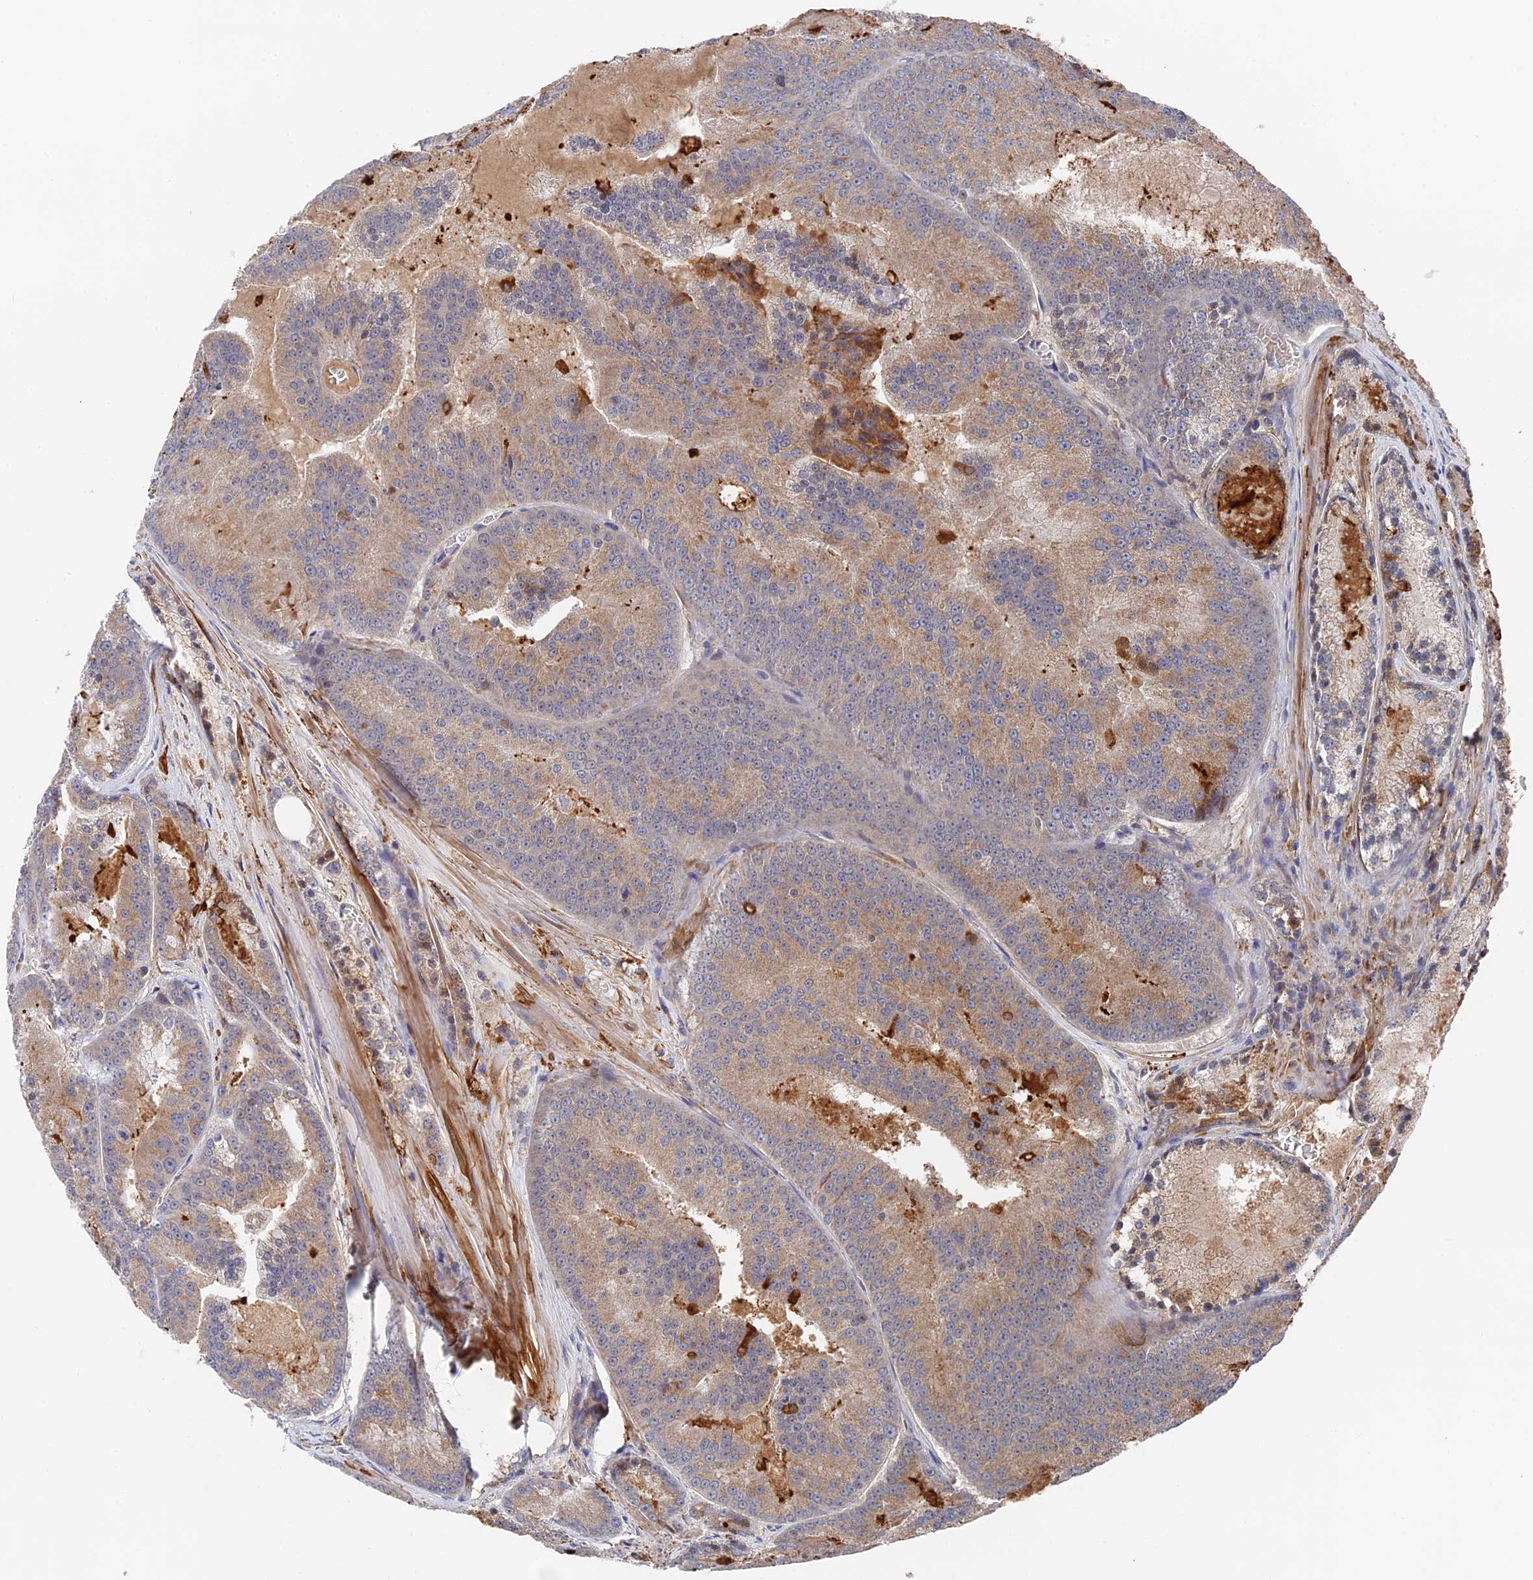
{"staining": {"intensity": "moderate", "quantity": ">75%", "location": "cytoplasmic/membranous"}, "tissue": "prostate cancer", "cell_type": "Tumor cells", "image_type": "cancer", "snomed": [{"axis": "morphology", "description": "Adenocarcinoma, High grade"}, {"axis": "topography", "description": "Prostate"}], "caption": "The immunohistochemical stain labels moderate cytoplasmic/membranous staining in tumor cells of prostate cancer (high-grade adenocarcinoma) tissue. Nuclei are stained in blue.", "gene": "ZNF320", "patient": {"sex": "male", "age": 61}}